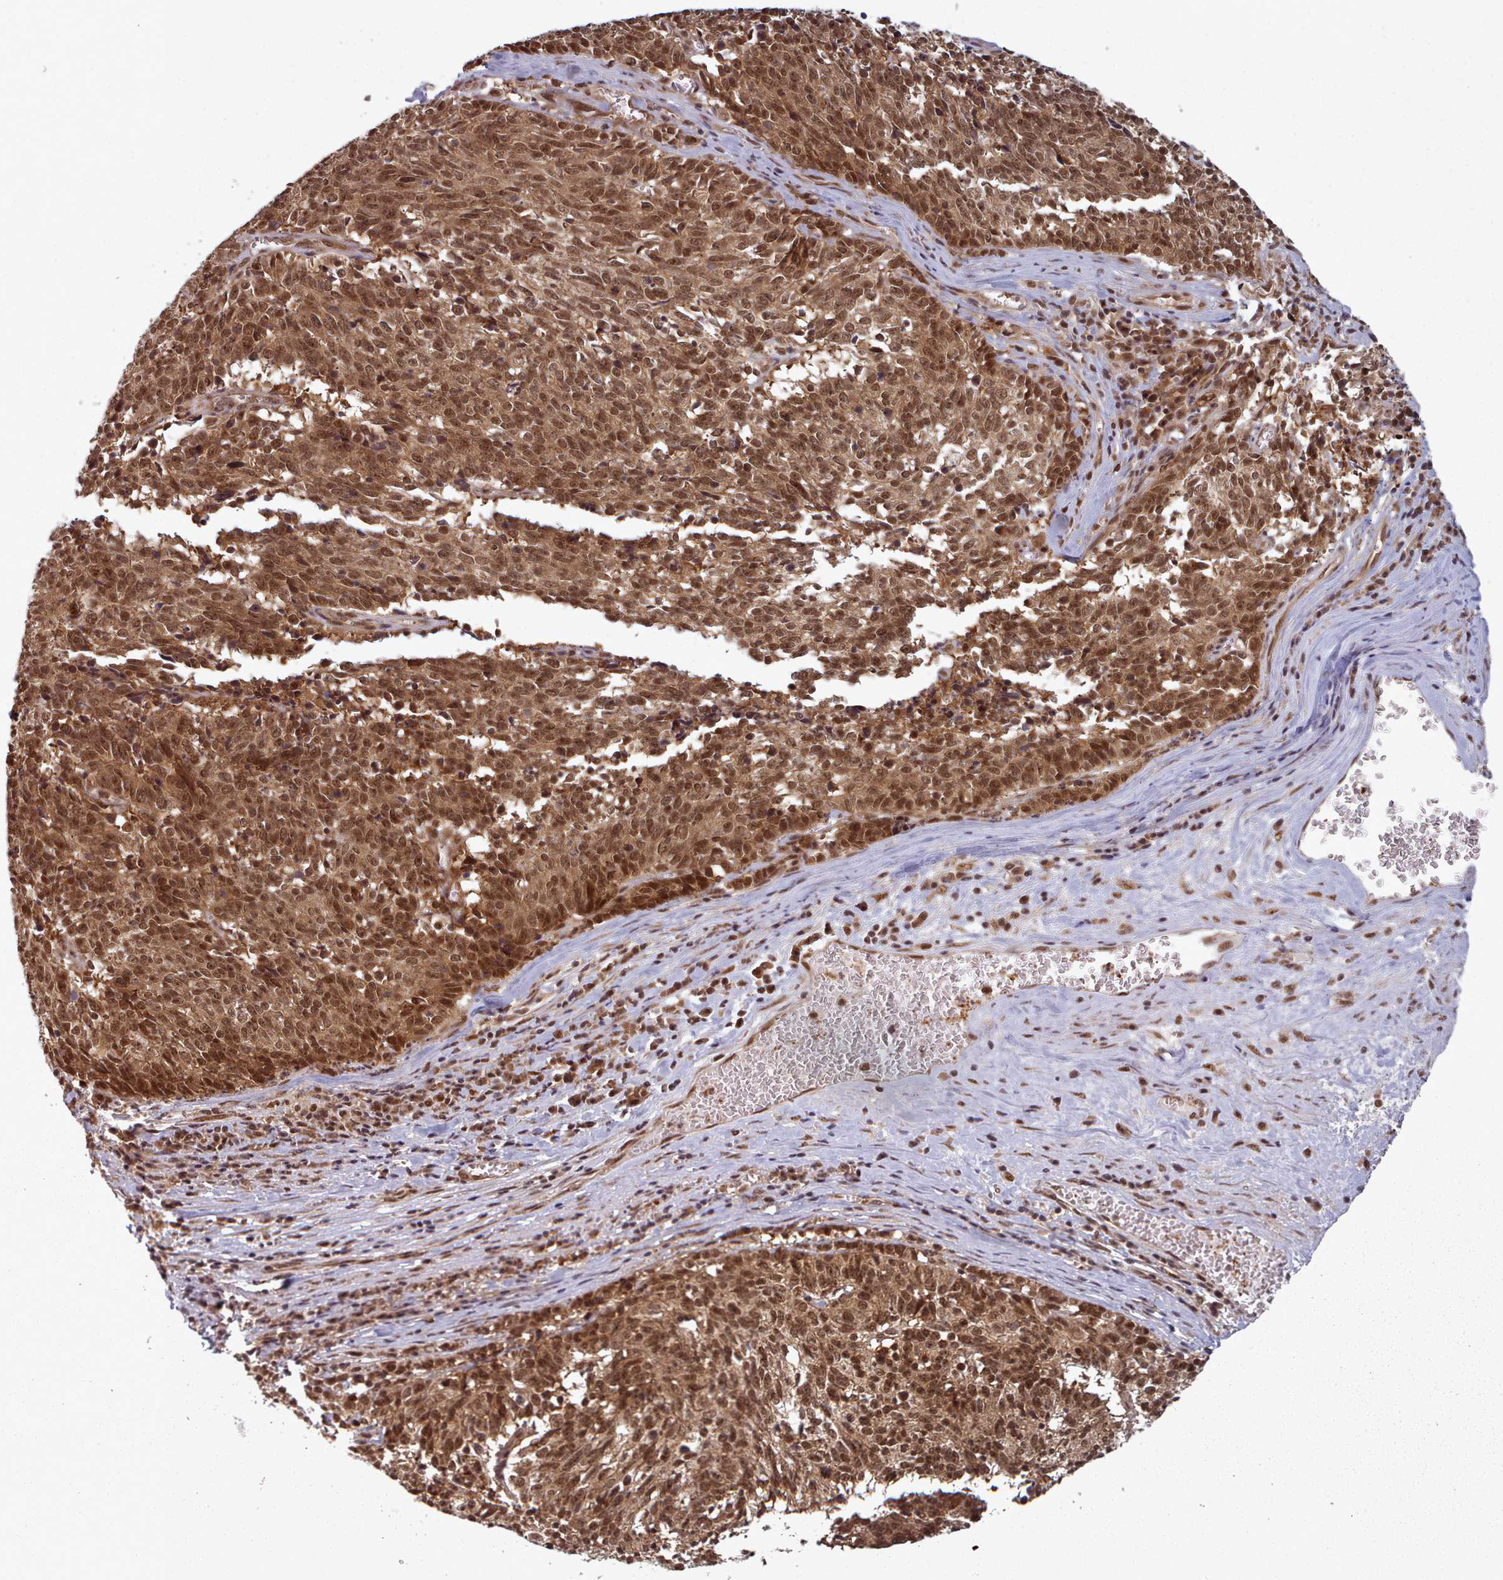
{"staining": {"intensity": "strong", "quantity": ">75%", "location": "cytoplasmic/membranous,nuclear"}, "tissue": "cervical cancer", "cell_type": "Tumor cells", "image_type": "cancer", "snomed": [{"axis": "morphology", "description": "Squamous cell carcinoma, NOS"}, {"axis": "topography", "description": "Cervix"}], "caption": "Tumor cells exhibit strong cytoplasmic/membranous and nuclear positivity in about >75% of cells in squamous cell carcinoma (cervical). Immunohistochemistry (ihc) stains the protein of interest in brown and the nuclei are stained blue.", "gene": "DHX8", "patient": {"sex": "female", "age": 29}}